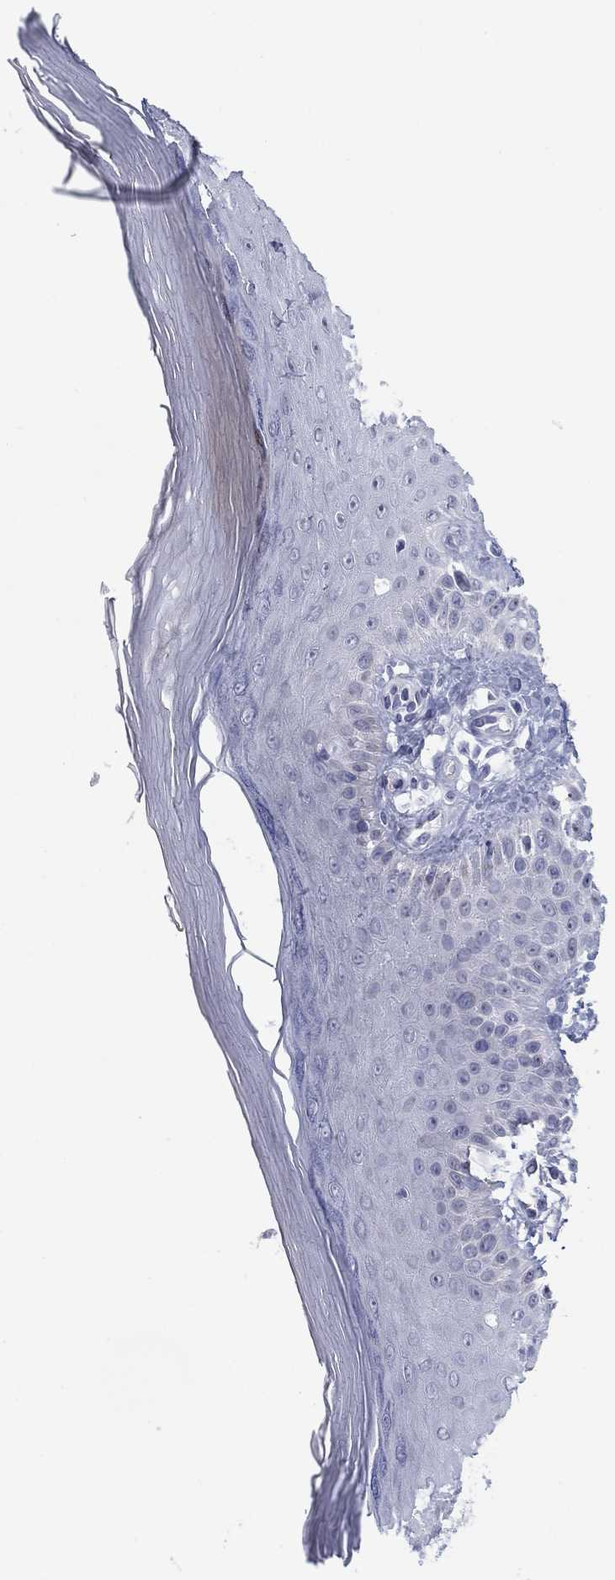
{"staining": {"intensity": "negative", "quantity": "none", "location": "none"}, "tissue": "skin", "cell_type": "Keratinocytes", "image_type": "normal", "snomed": [{"axis": "morphology", "description": "Normal tissue, NOS"}, {"axis": "morphology", "description": "Inflammation, NOS"}, {"axis": "morphology", "description": "Fibrosis, NOS"}, {"axis": "topography", "description": "Skin"}], "caption": "IHC of unremarkable human skin displays no expression in keratinocytes.", "gene": "PRPH", "patient": {"sex": "male", "age": 71}}